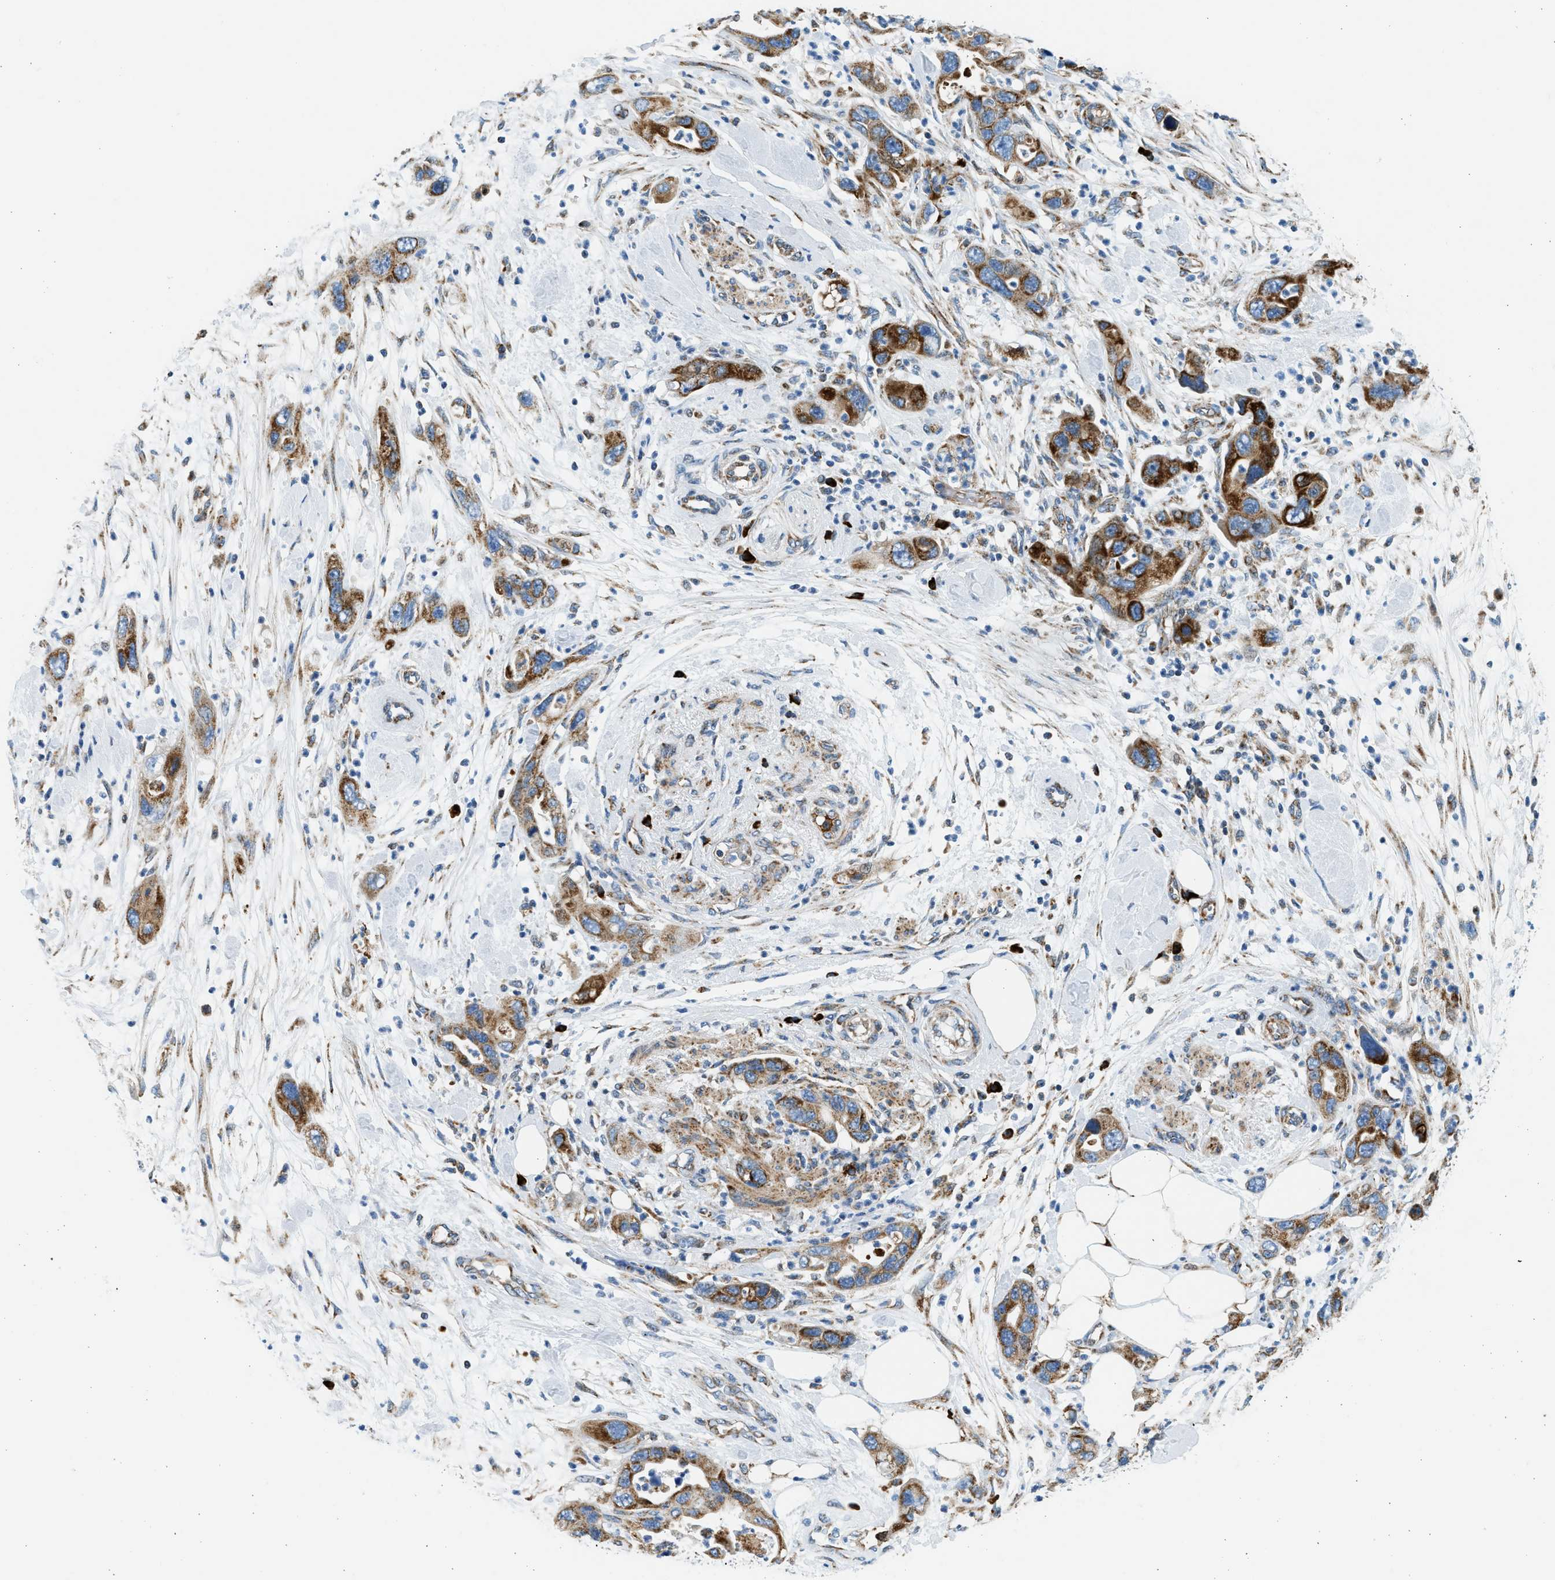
{"staining": {"intensity": "strong", "quantity": ">75%", "location": "cytoplasmic/membranous"}, "tissue": "pancreatic cancer", "cell_type": "Tumor cells", "image_type": "cancer", "snomed": [{"axis": "morphology", "description": "Normal tissue, NOS"}, {"axis": "morphology", "description": "Adenocarcinoma, NOS"}, {"axis": "topography", "description": "Pancreas"}], "caption": "High-magnification brightfield microscopy of pancreatic adenocarcinoma stained with DAB (brown) and counterstained with hematoxylin (blue). tumor cells exhibit strong cytoplasmic/membranous staining is seen in about>75% of cells.", "gene": "KCNMB3", "patient": {"sex": "female", "age": 71}}